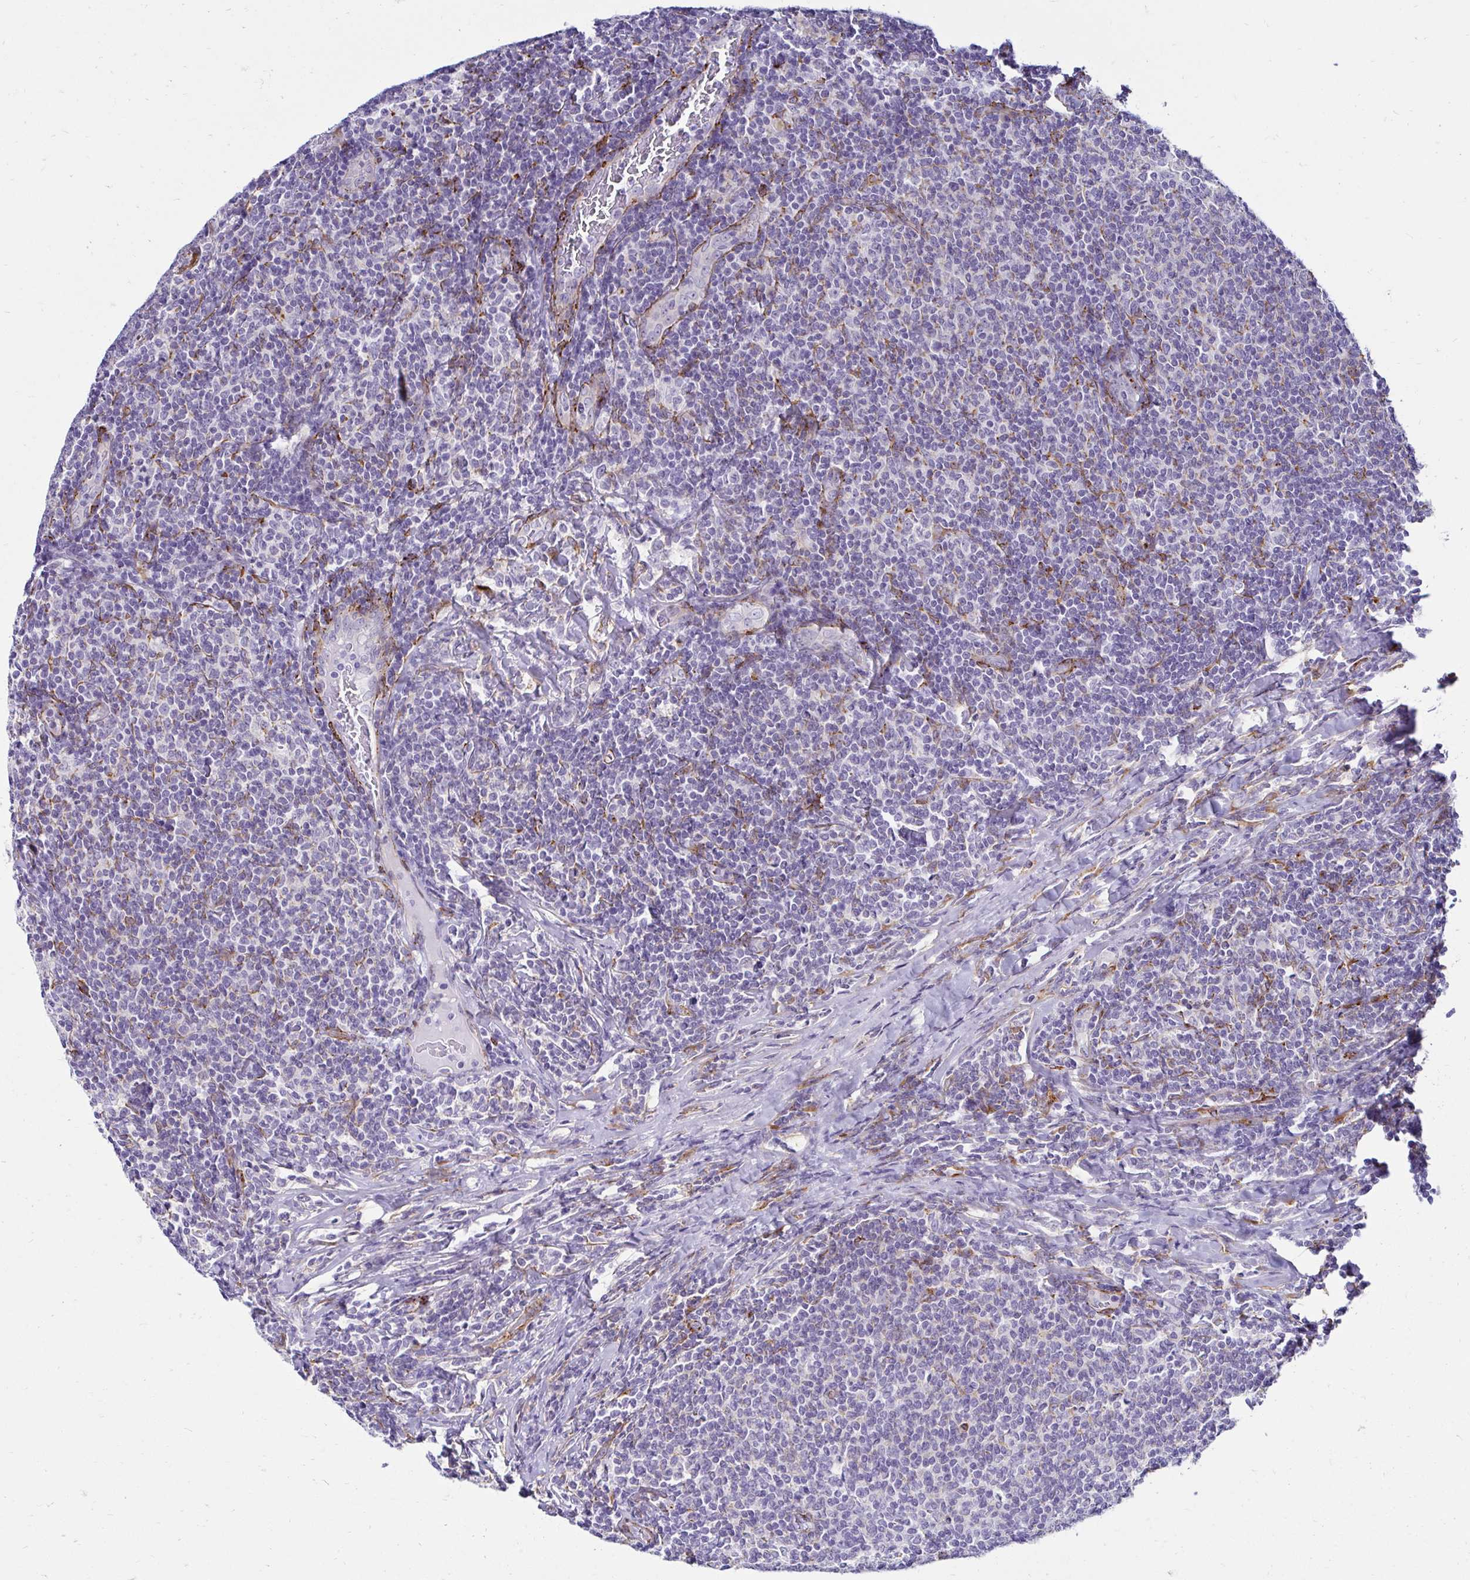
{"staining": {"intensity": "negative", "quantity": "none", "location": "none"}, "tissue": "lymphoma", "cell_type": "Tumor cells", "image_type": "cancer", "snomed": [{"axis": "morphology", "description": "Malignant lymphoma, non-Hodgkin's type, Low grade"}, {"axis": "topography", "description": "Lymph node"}], "caption": "The image shows no significant expression in tumor cells of low-grade malignant lymphoma, non-Hodgkin's type. (DAB (3,3'-diaminobenzidine) immunohistochemistry, high magnification).", "gene": "ANKRD62", "patient": {"sex": "male", "age": 52}}